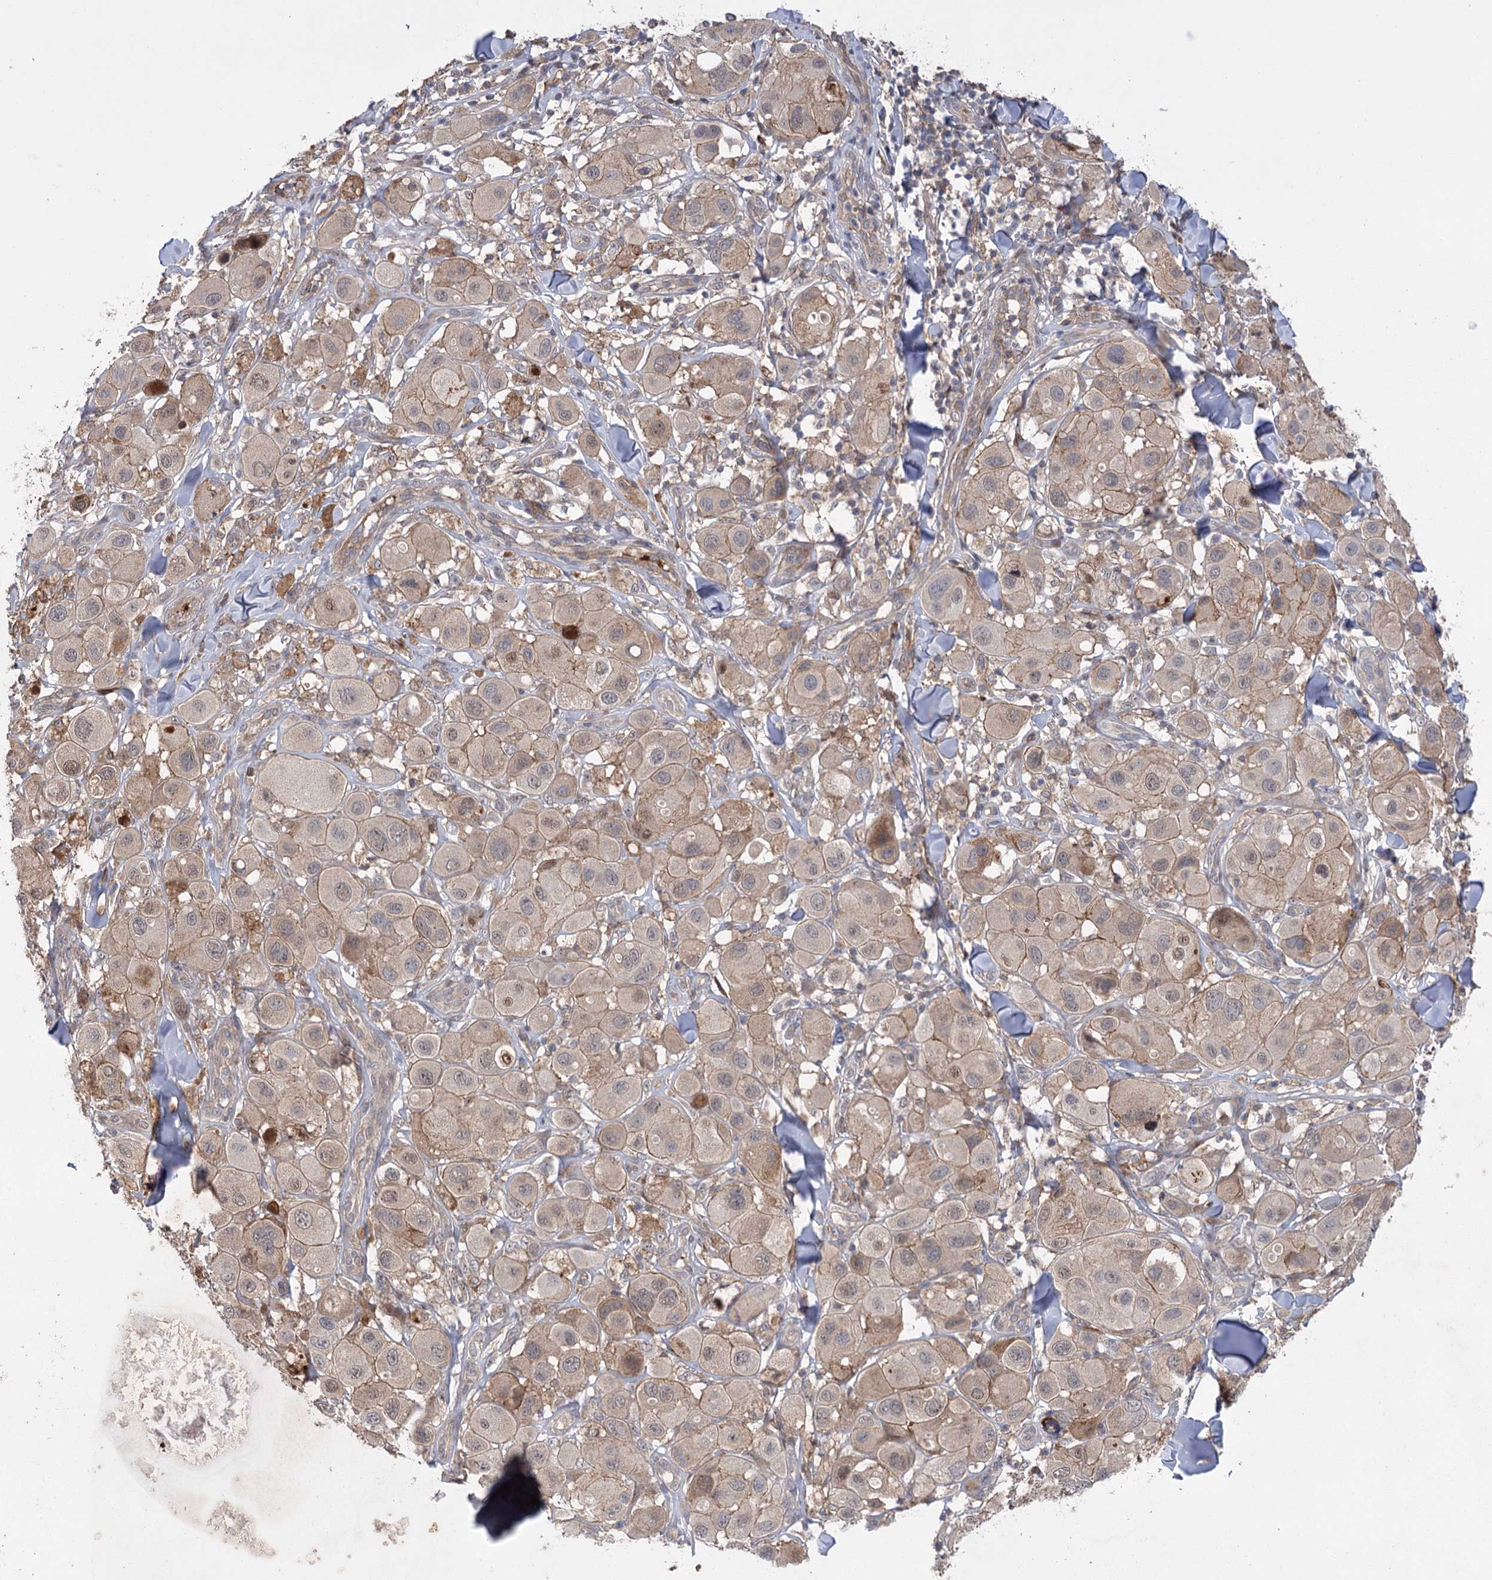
{"staining": {"intensity": "weak", "quantity": ">75%", "location": "cytoplasmic/membranous"}, "tissue": "melanoma", "cell_type": "Tumor cells", "image_type": "cancer", "snomed": [{"axis": "morphology", "description": "Malignant melanoma, Metastatic site"}, {"axis": "topography", "description": "Skin"}], "caption": "This is a photomicrograph of IHC staining of melanoma, which shows weak staining in the cytoplasmic/membranous of tumor cells.", "gene": "KCNN2", "patient": {"sex": "male", "age": 41}}